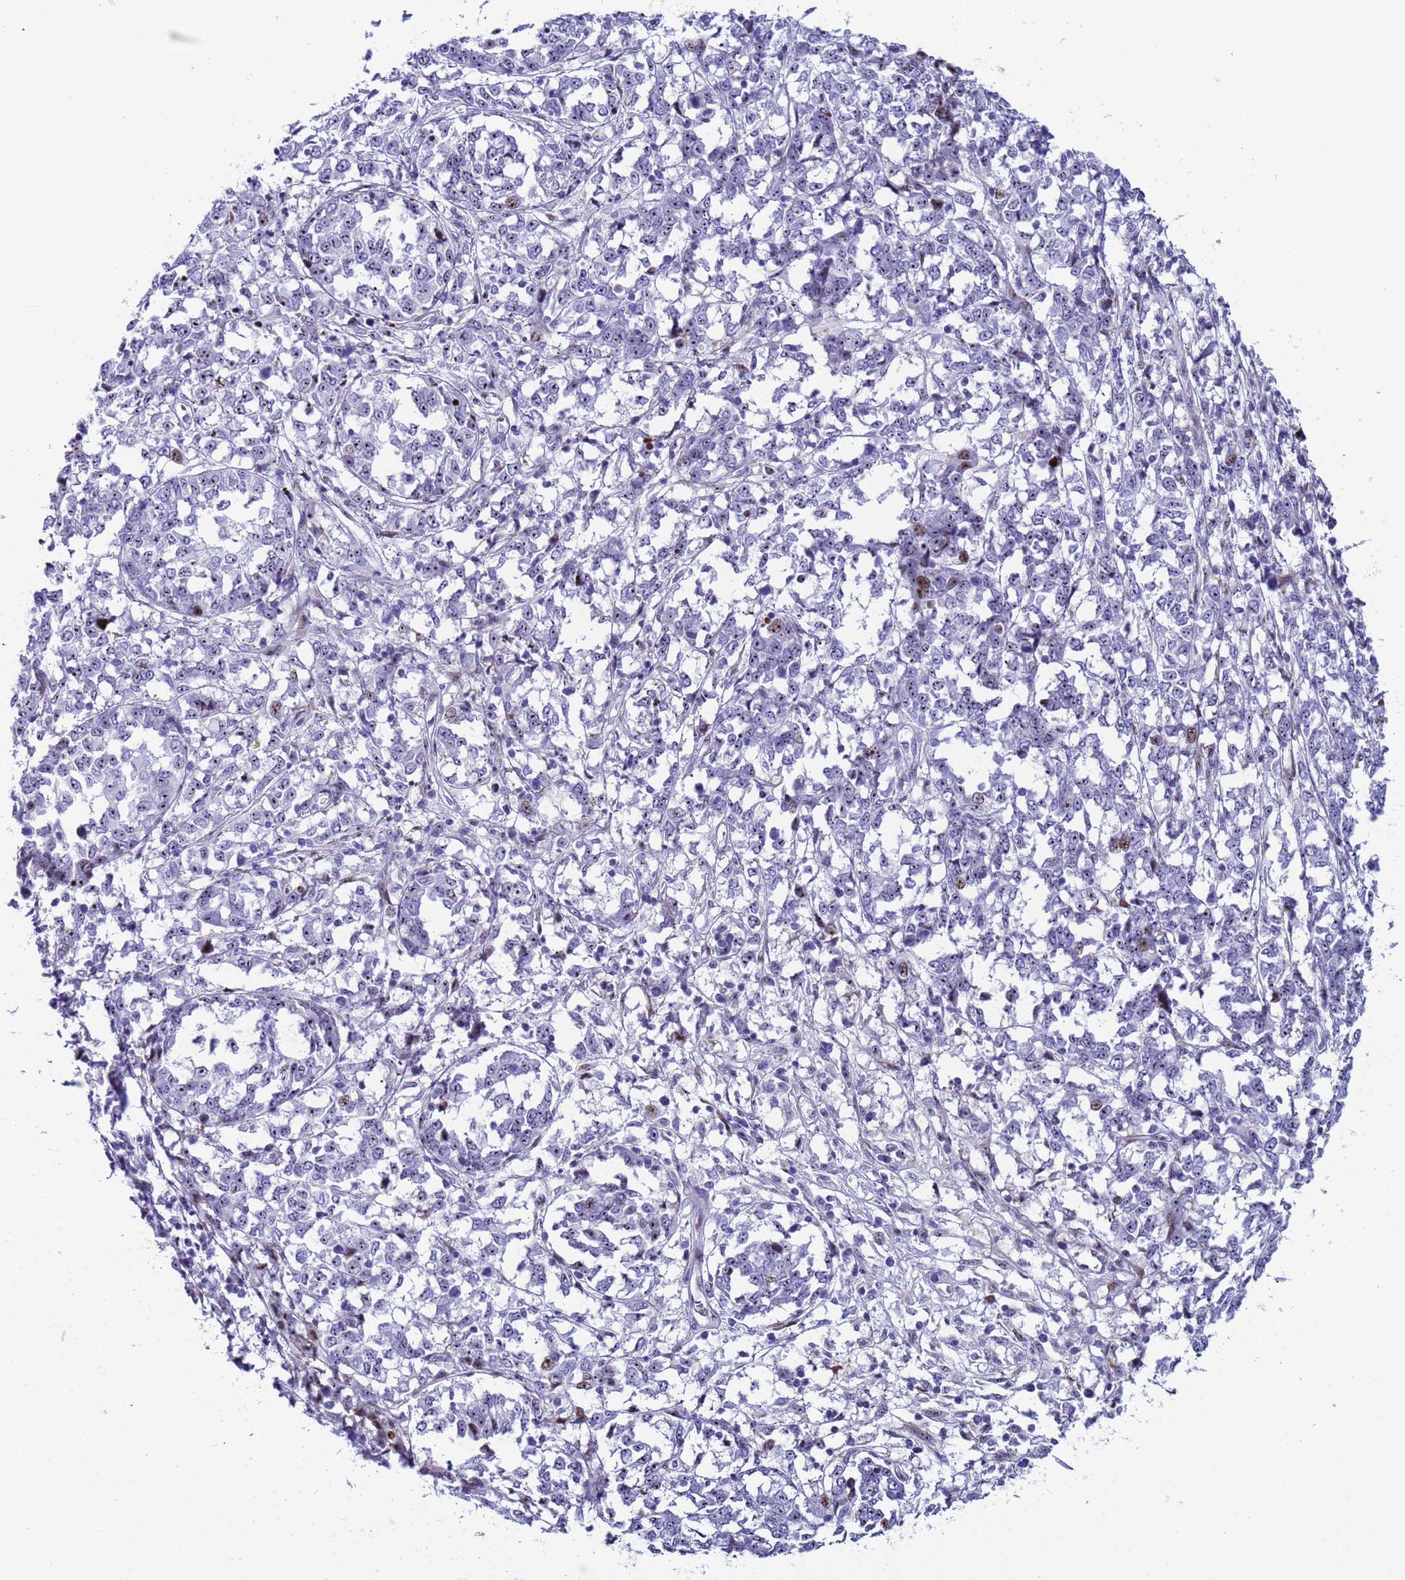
{"staining": {"intensity": "negative", "quantity": "none", "location": "none"}, "tissue": "melanoma", "cell_type": "Tumor cells", "image_type": "cancer", "snomed": [{"axis": "morphology", "description": "Malignant melanoma, NOS"}, {"axis": "topography", "description": "Skin"}], "caption": "Immunohistochemistry micrograph of human malignant melanoma stained for a protein (brown), which exhibits no expression in tumor cells.", "gene": "POP5", "patient": {"sex": "female", "age": 72}}